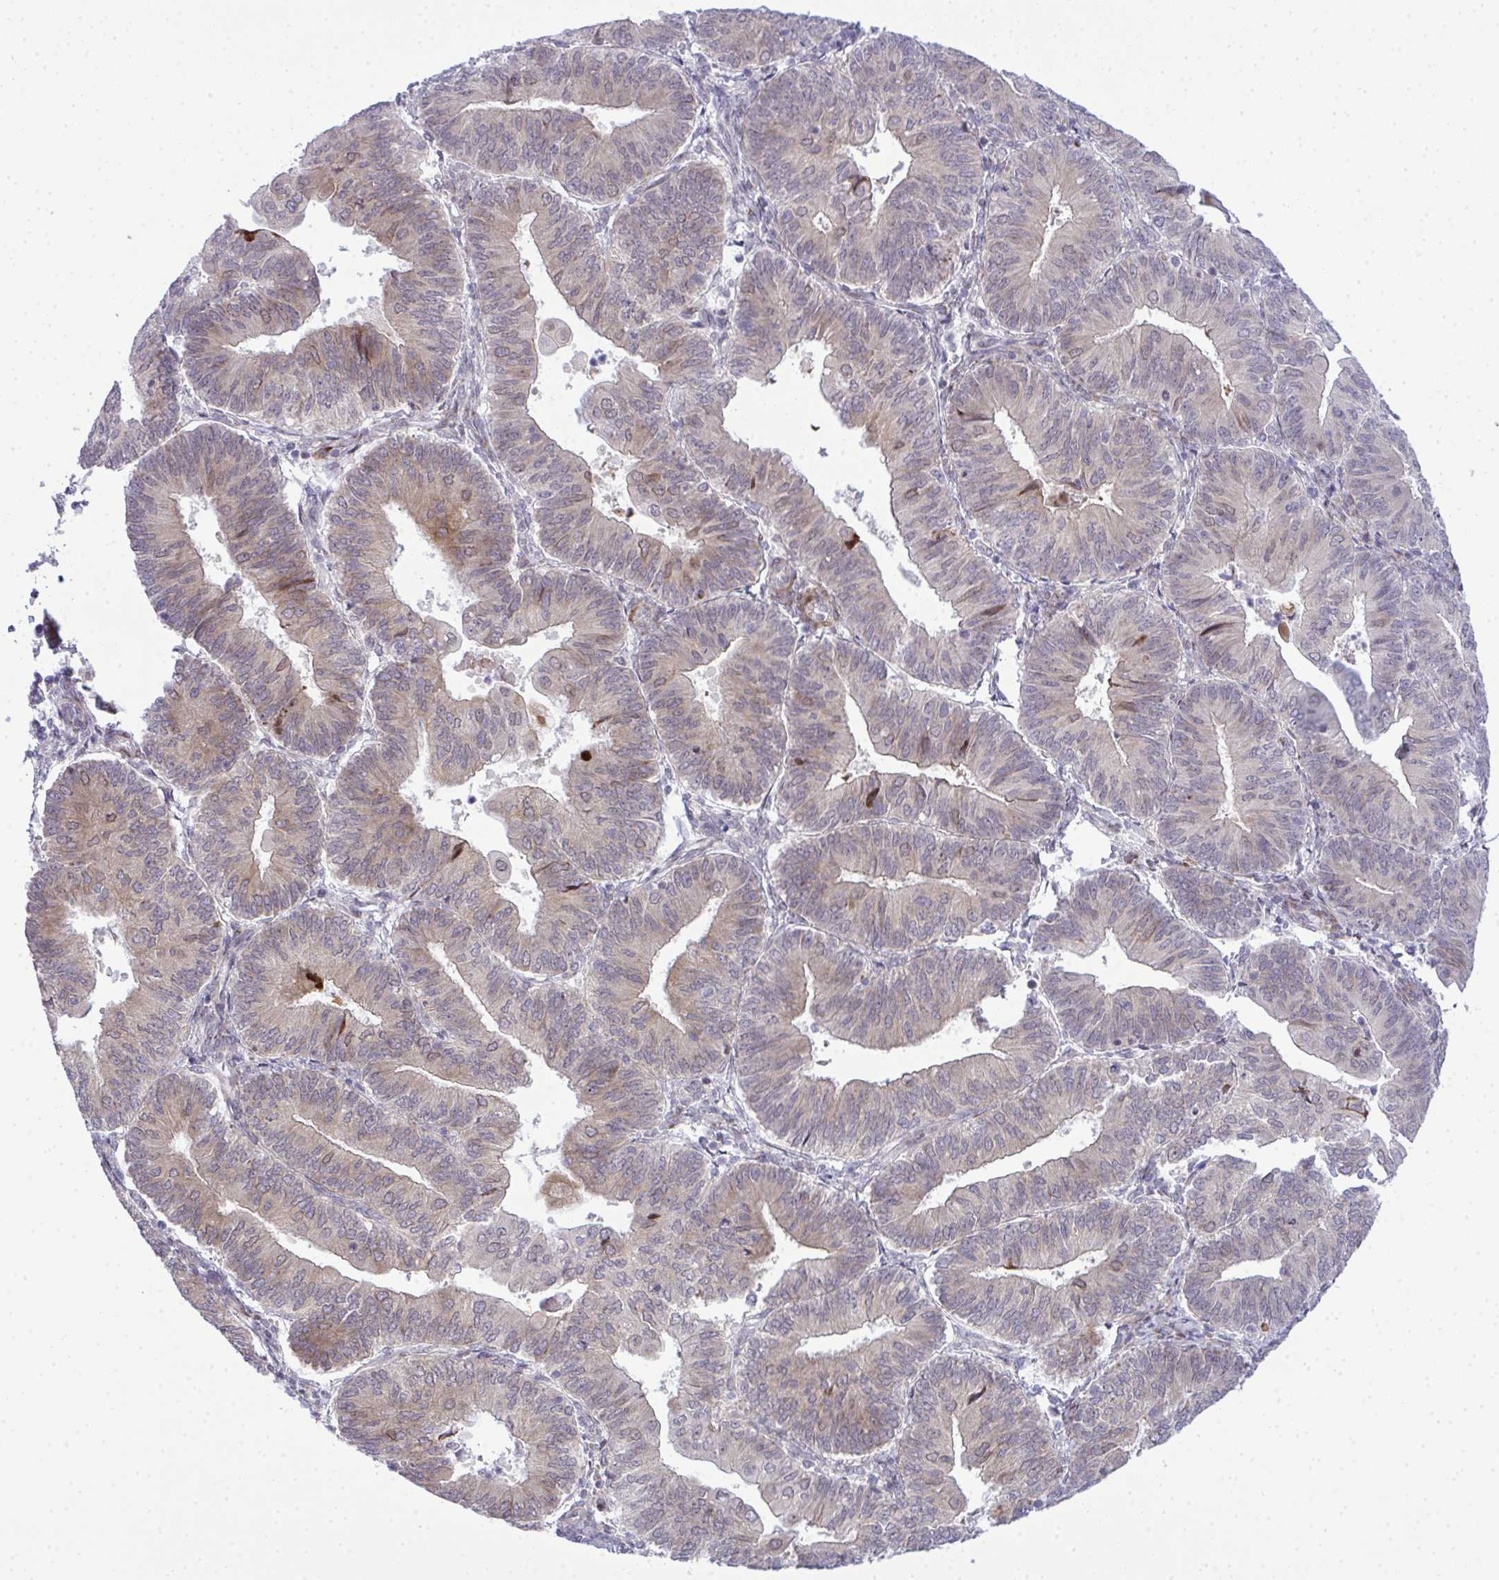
{"staining": {"intensity": "weak", "quantity": "25%-75%", "location": "cytoplasmic/membranous"}, "tissue": "endometrial cancer", "cell_type": "Tumor cells", "image_type": "cancer", "snomed": [{"axis": "morphology", "description": "Adenocarcinoma, NOS"}, {"axis": "topography", "description": "Endometrium"}], "caption": "Immunohistochemical staining of endometrial cancer (adenocarcinoma) shows low levels of weak cytoplasmic/membranous staining in about 25%-75% of tumor cells. (DAB IHC with brightfield microscopy, high magnification).", "gene": "CASTOR2", "patient": {"sex": "female", "age": 65}}